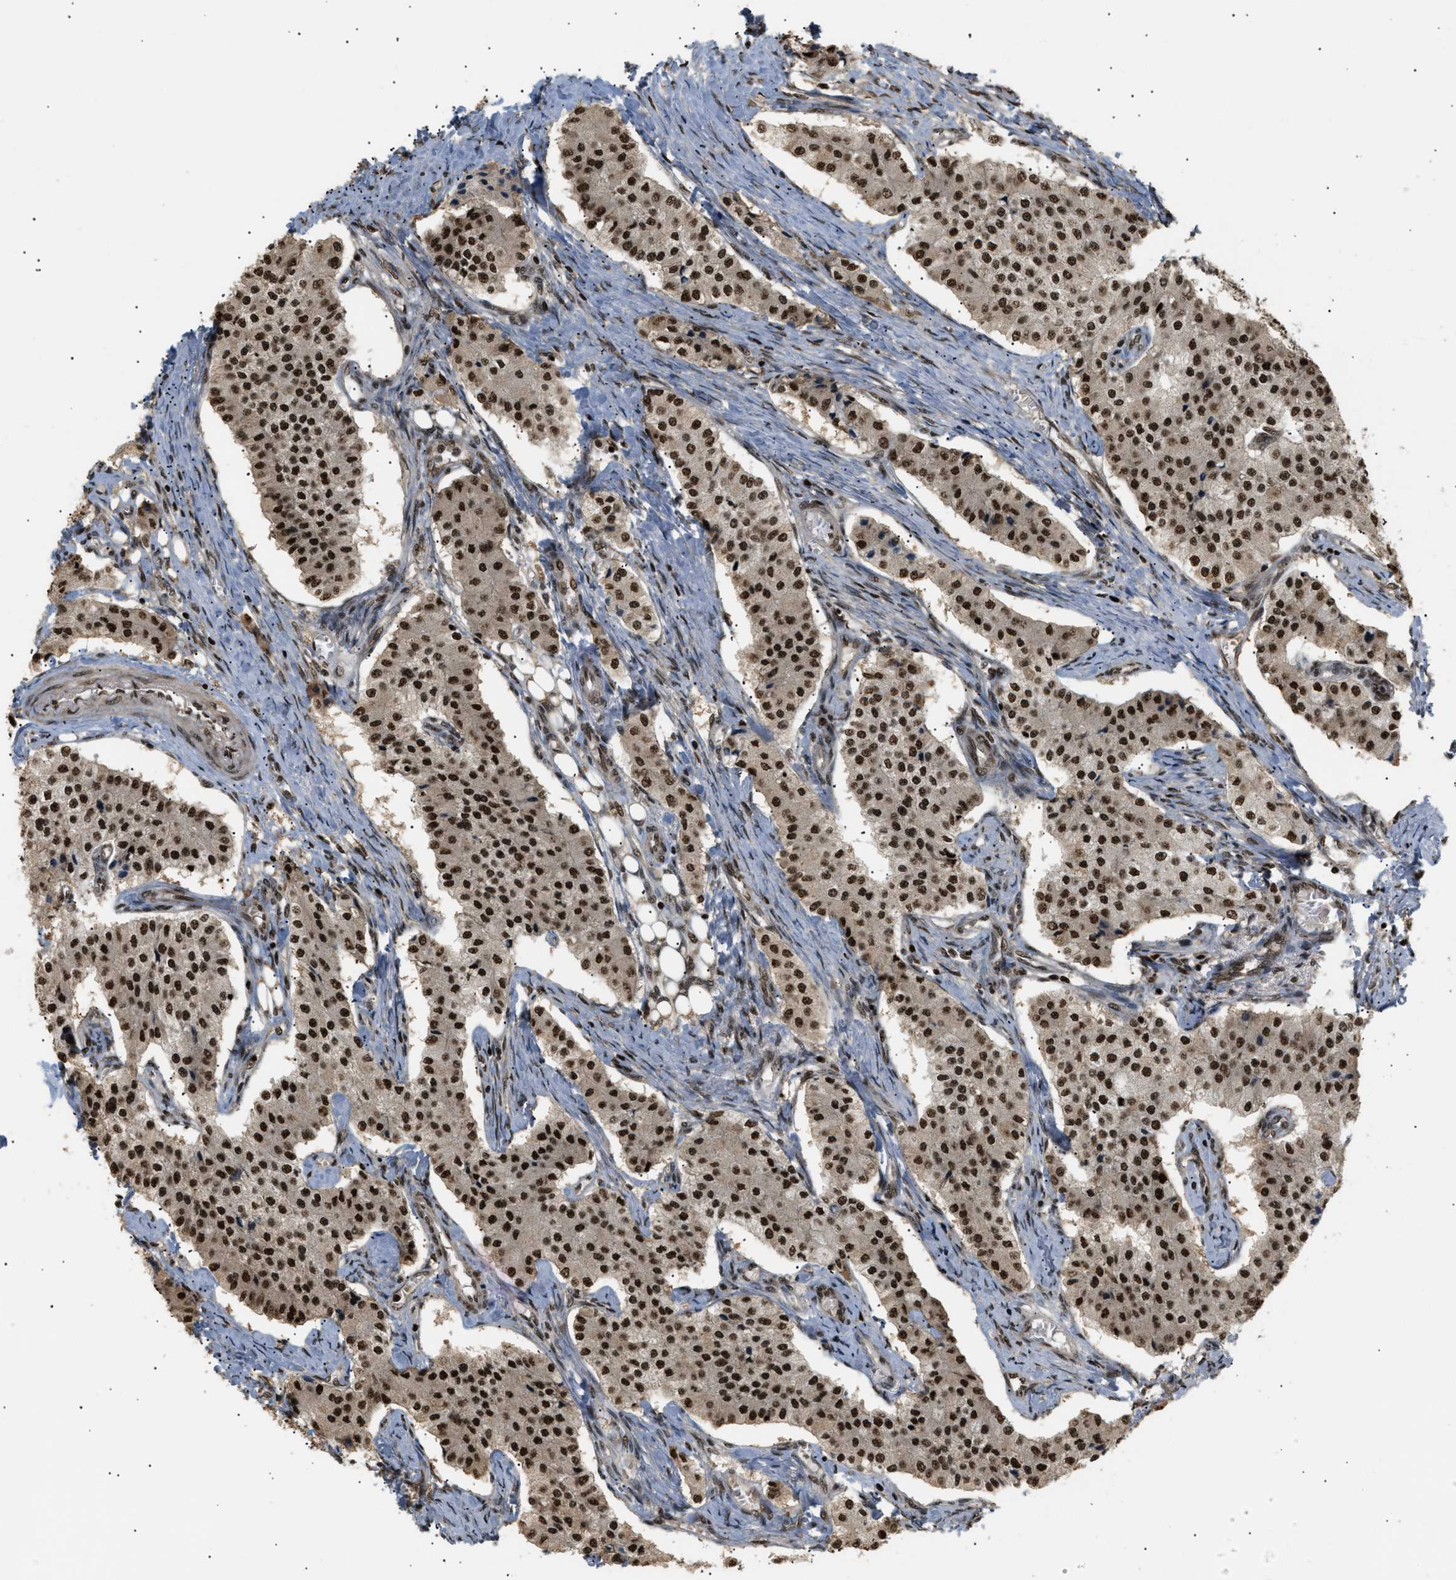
{"staining": {"intensity": "strong", "quantity": ">75%", "location": "nuclear"}, "tissue": "carcinoid", "cell_type": "Tumor cells", "image_type": "cancer", "snomed": [{"axis": "morphology", "description": "Carcinoid, malignant, NOS"}, {"axis": "topography", "description": "Colon"}], "caption": "Approximately >75% of tumor cells in carcinoid reveal strong nuclear protein expression as visualized by brown immunohistochemical staining.", "gene": "RBM5", "patient": {"sex": "female", "age": 52}}